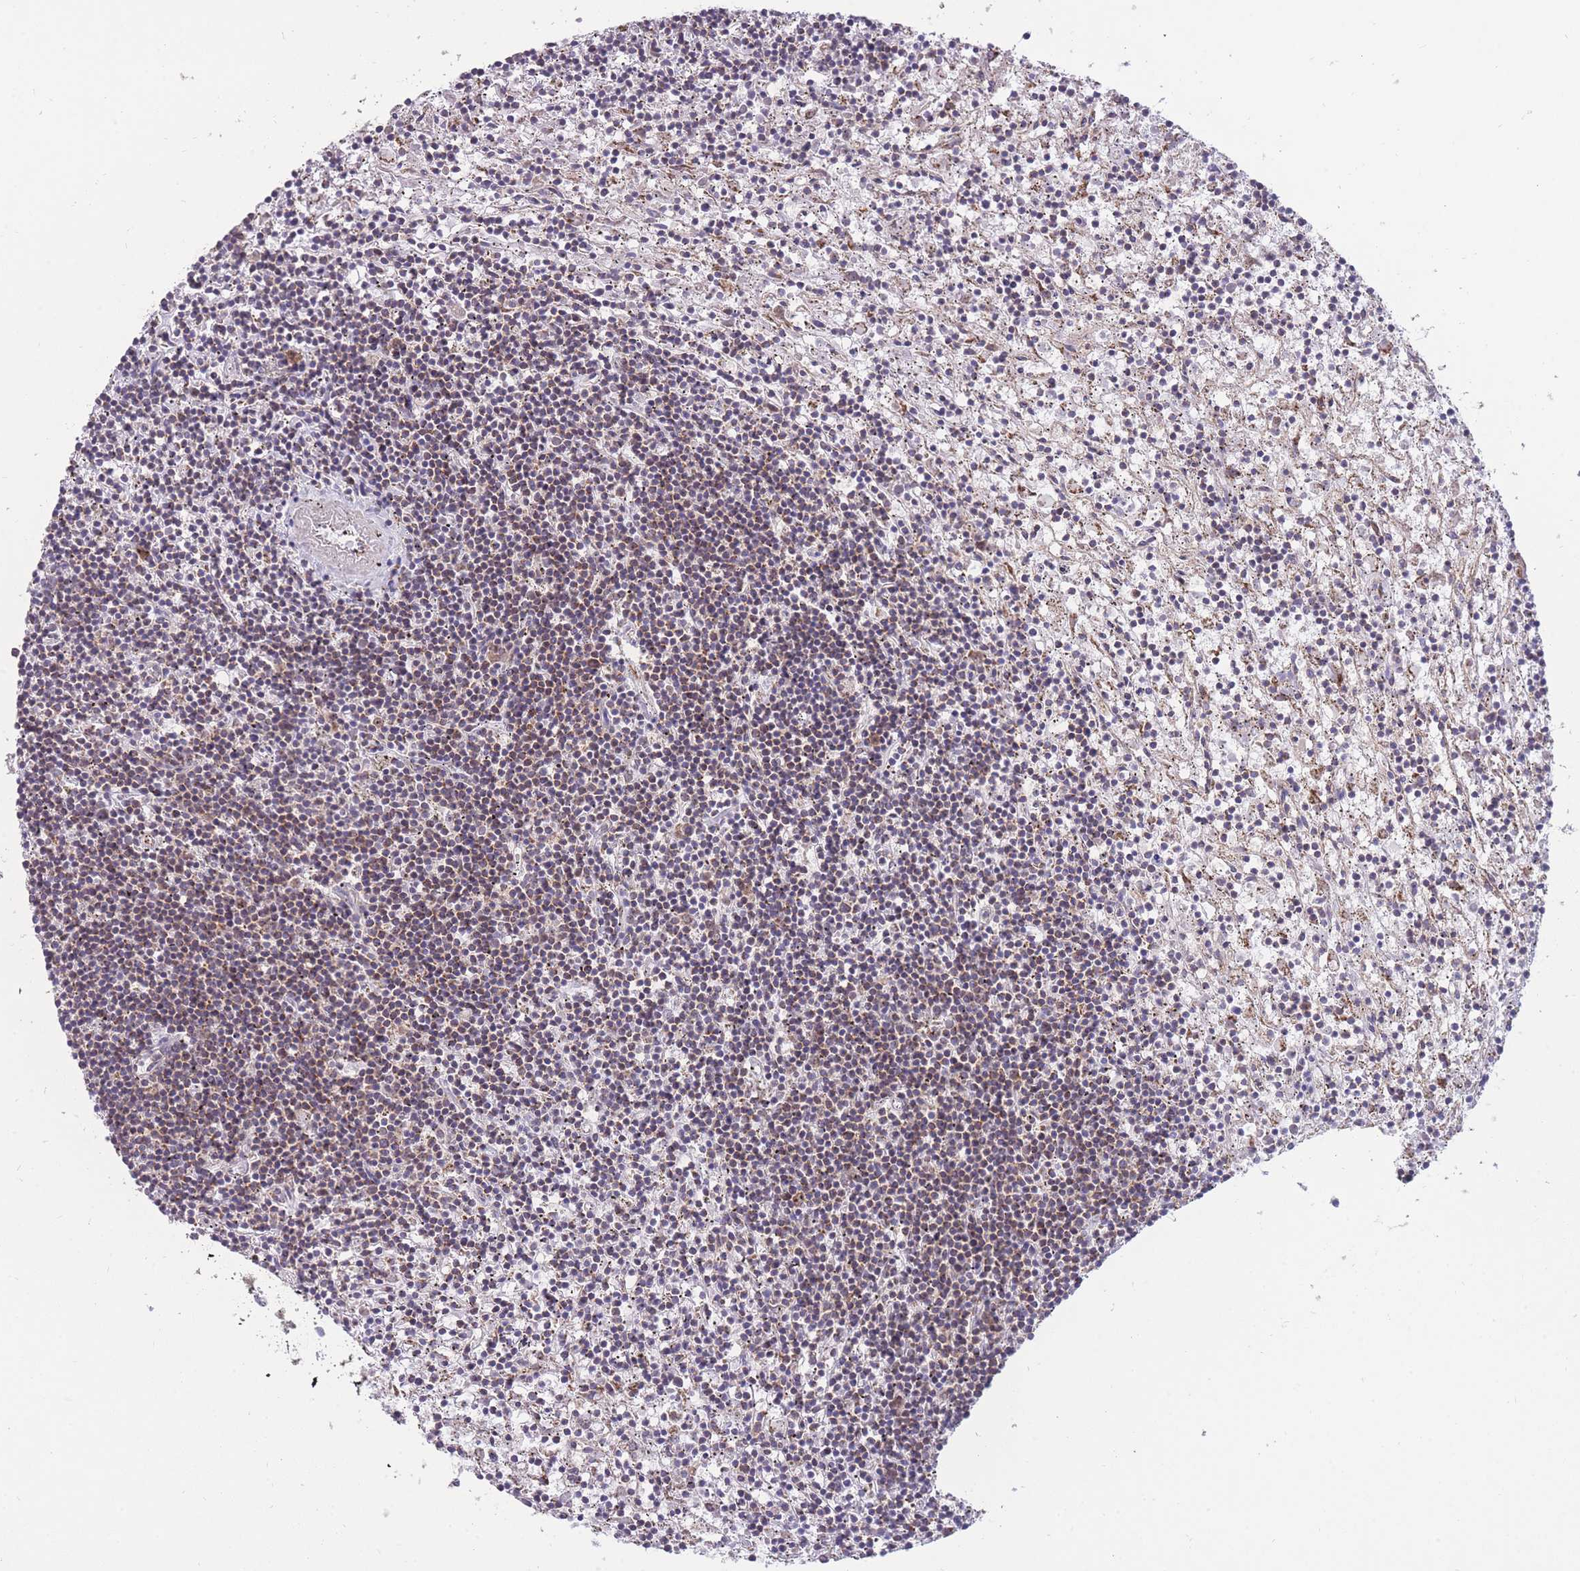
{"staining": {"intensity": "weak", "quantity": "25%-75%", "location": "cytoplasmic/membranous"}, "tissue": "lymphoma", "cell_type": "Tumor cells", "image_type": "cancer", "snomed": [{"axis": "morphology", "description": "Malignant lymphoma, non-Hodgkin's type, Low grade"}, {"axis": "topography", "description": "Spleen"}], "caption": "Protein analysis of lymphoma tissue displays weak cytoplasmic/membranous expression in about 25%-75% of tumor cells.", "gene": "MCIDAS", "patient": {"sex": "male", "age": 76}}